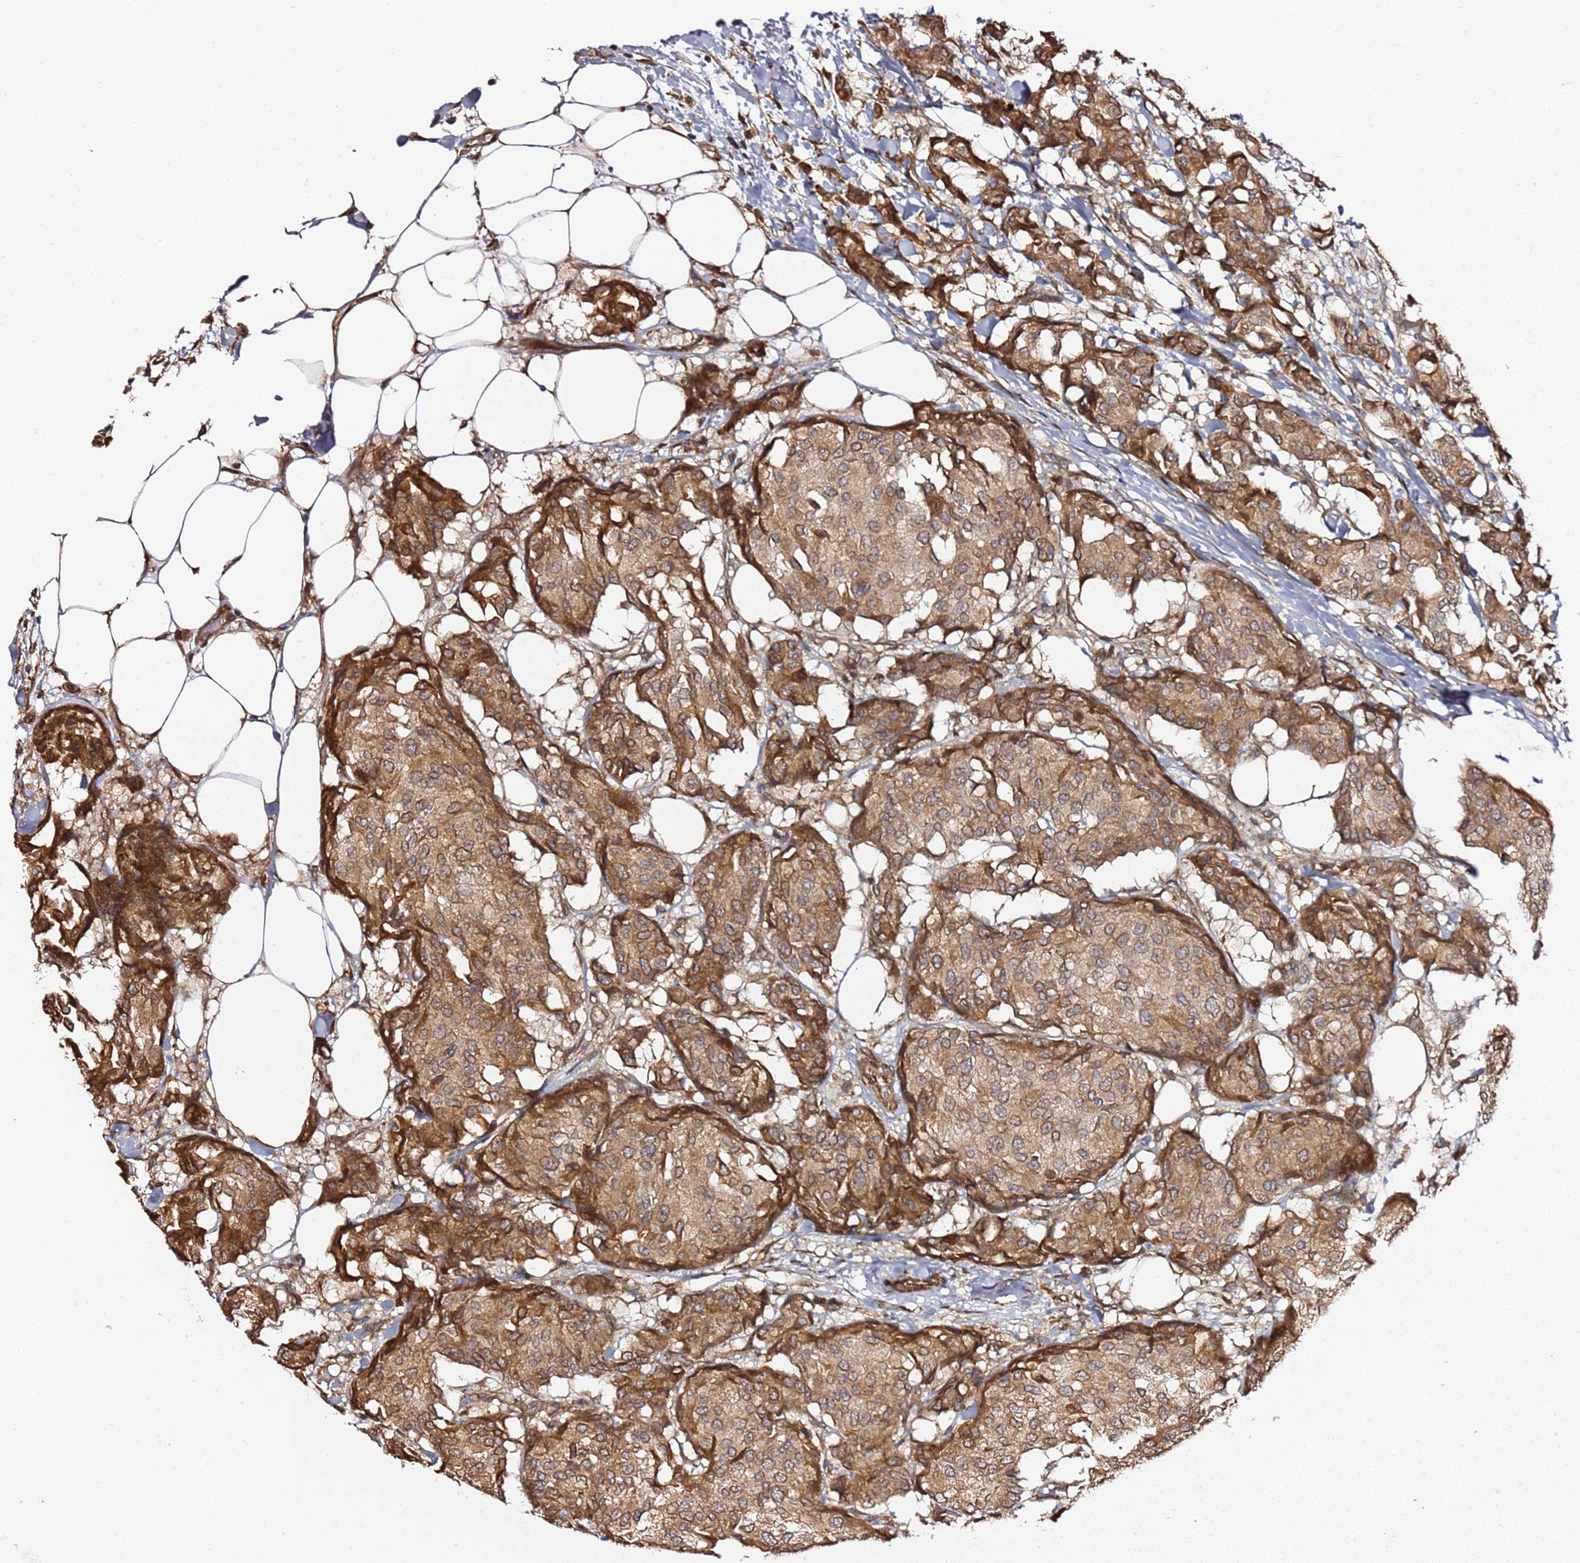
{"staining": {"intensity": "moderate", "quantity": ">75%", "location": "cytoplasmic/membranous"}, "tissue": "breast cancer", "cell_type": "Tumor cells", "image_type": "cancer", "snomed": [{"axis": "morphology", "description": "Duct carcinoma"}, {"axis": "topography", "description": "Breast"}], "caption": "High-power microscopy captured an IHC micrograph of breast invasive ductal carcinoma, revealing moderate cytoplasmic/membranous positivity in about >75% of tumor cells.", "gene": "PRKAB2", "patient": {"sex": "female", "age": 75}}